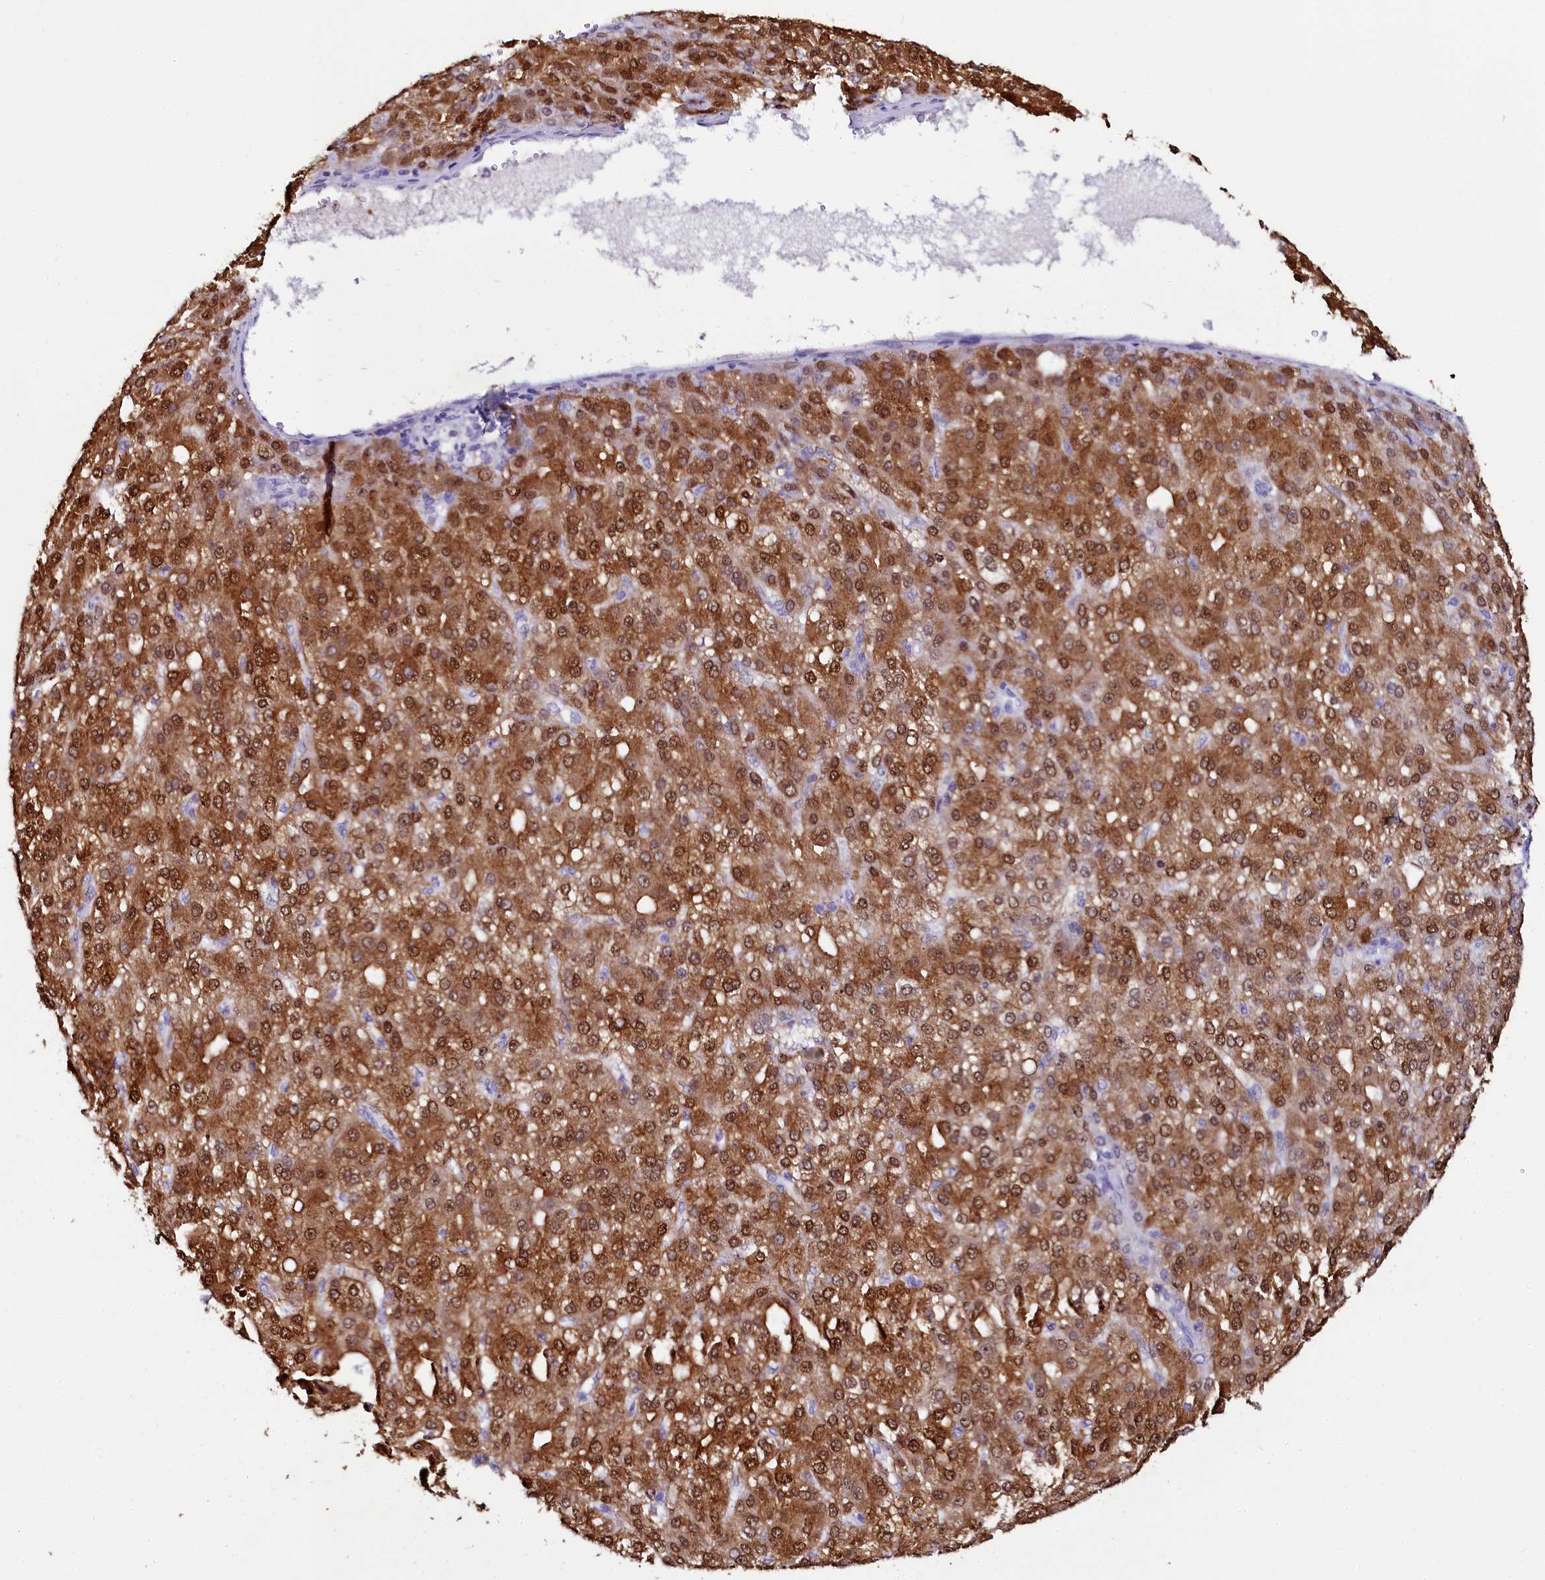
{"staining": {"intensity": "strong", "quantity": ">75%", "location": "cytoplasmic/membranous,nuclear"}, "tissue": "liver cancer", "cell_type": "Tumor cells", "image_type": "cancer", "snomed": [{"axis": "morphology", "description": "Carcinoma, Hepatocellular, NOS"}, {"axis": "topography", "description": "Liver"}], "caption": "Liver cancer stained with DAB (3,3'-diaminobenzidine) IHC exhibits high levels of strong cytoplasmic/membranous and nuclear staining in about >75% of tumor cells.", "gene": "SORD", "patient": {"sex": "male", "age": 67}}